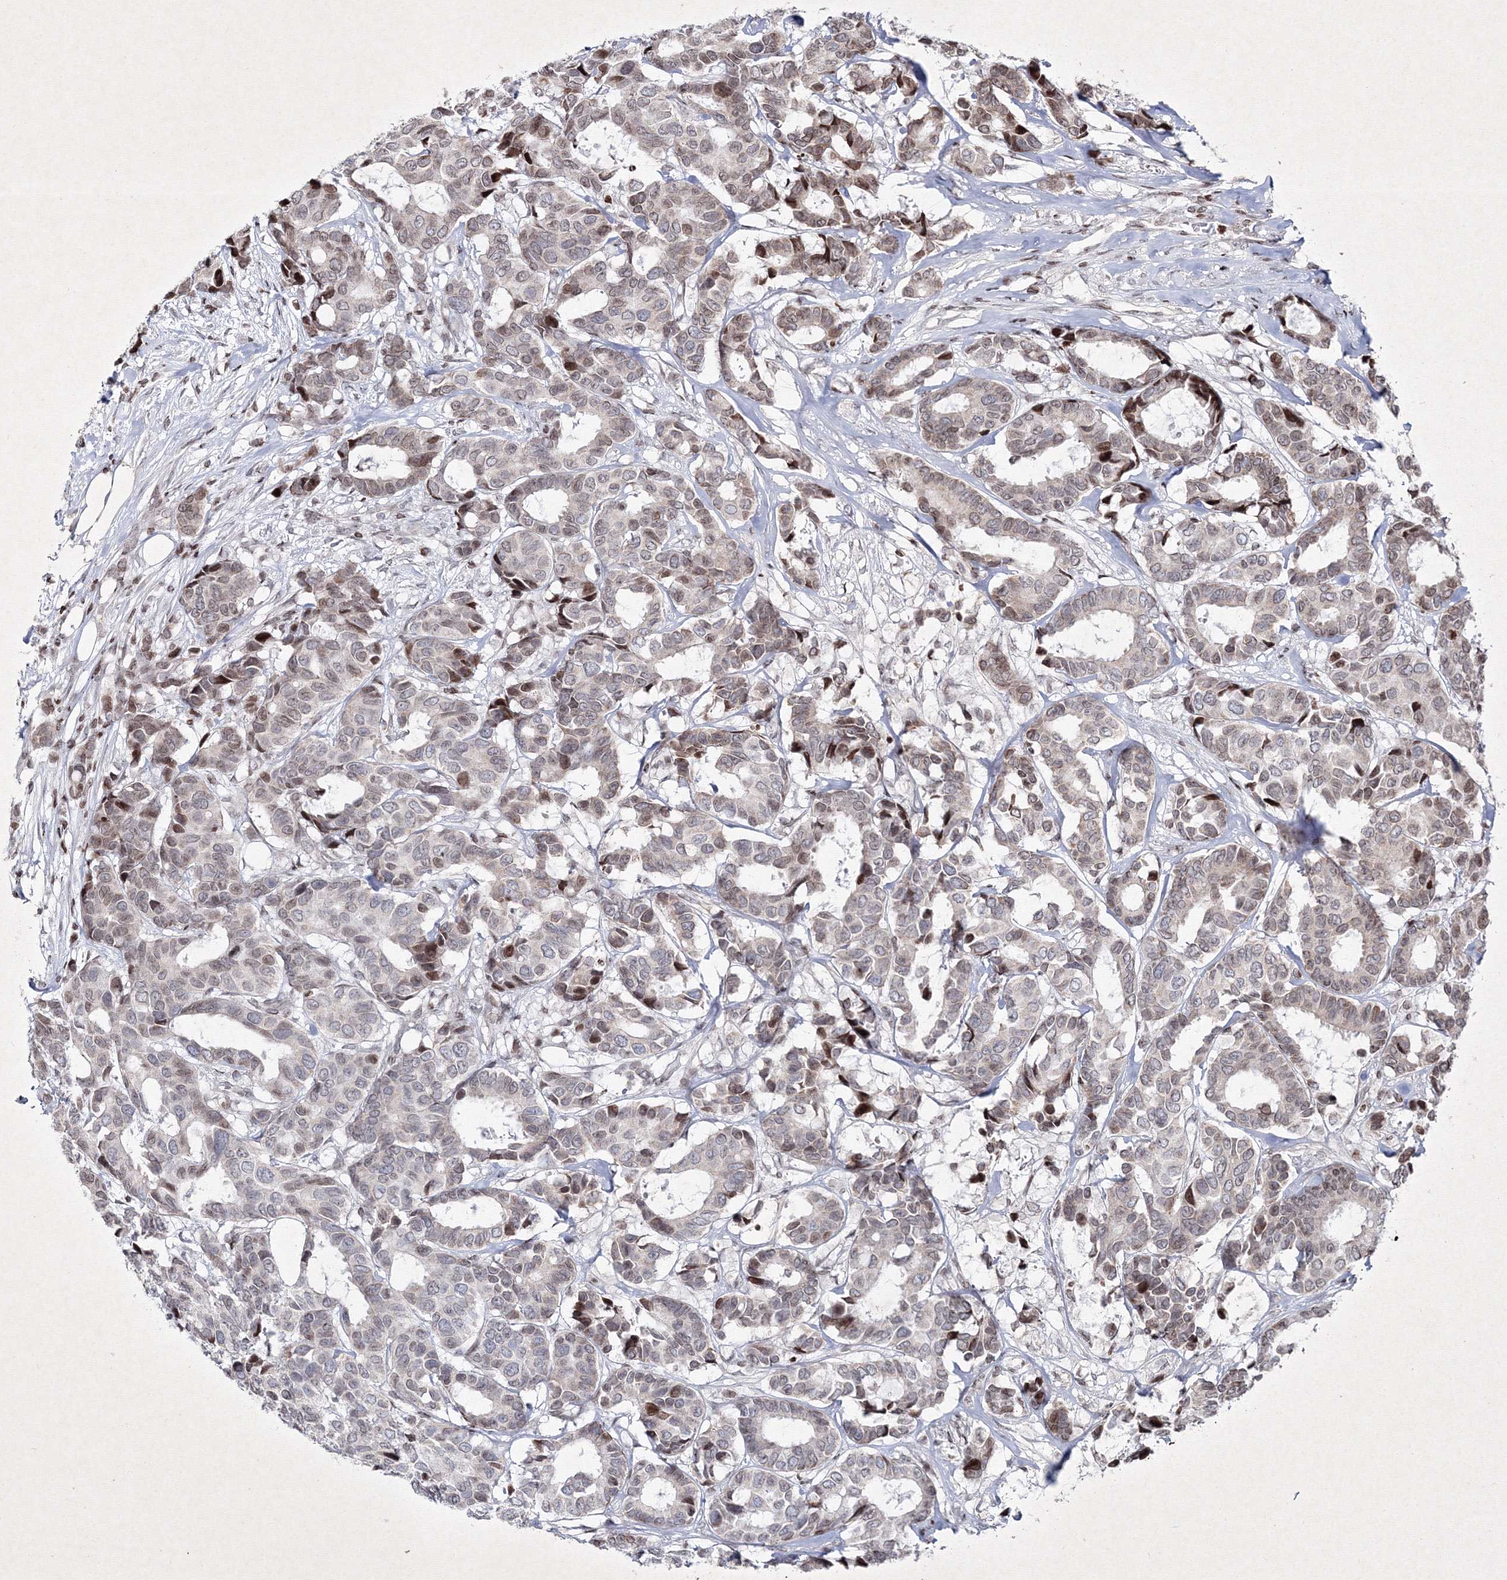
{"staining": {"intensity": "weak", "quantity": "<25%", "location": "nuclear"}, "tissue": "breast cancer", "cell_type": "Tumor cells", "image_type": "cancer", "snomed": [{"axis": "morphology", "description": "Duct carcinoma"}, {"axis": "topography", "description": "Breast"}], "caption": "Immunohistochemistry (IHC) micrograph of neoplastic tissue: infiltrating ductal carcinoma (breast) stained with DAB exhibits no significant protein positivity in tumor cells. Nuclei are stained in blue.", "gene": "SMIM29", "patient": {"sex": "female", "age": 87}}